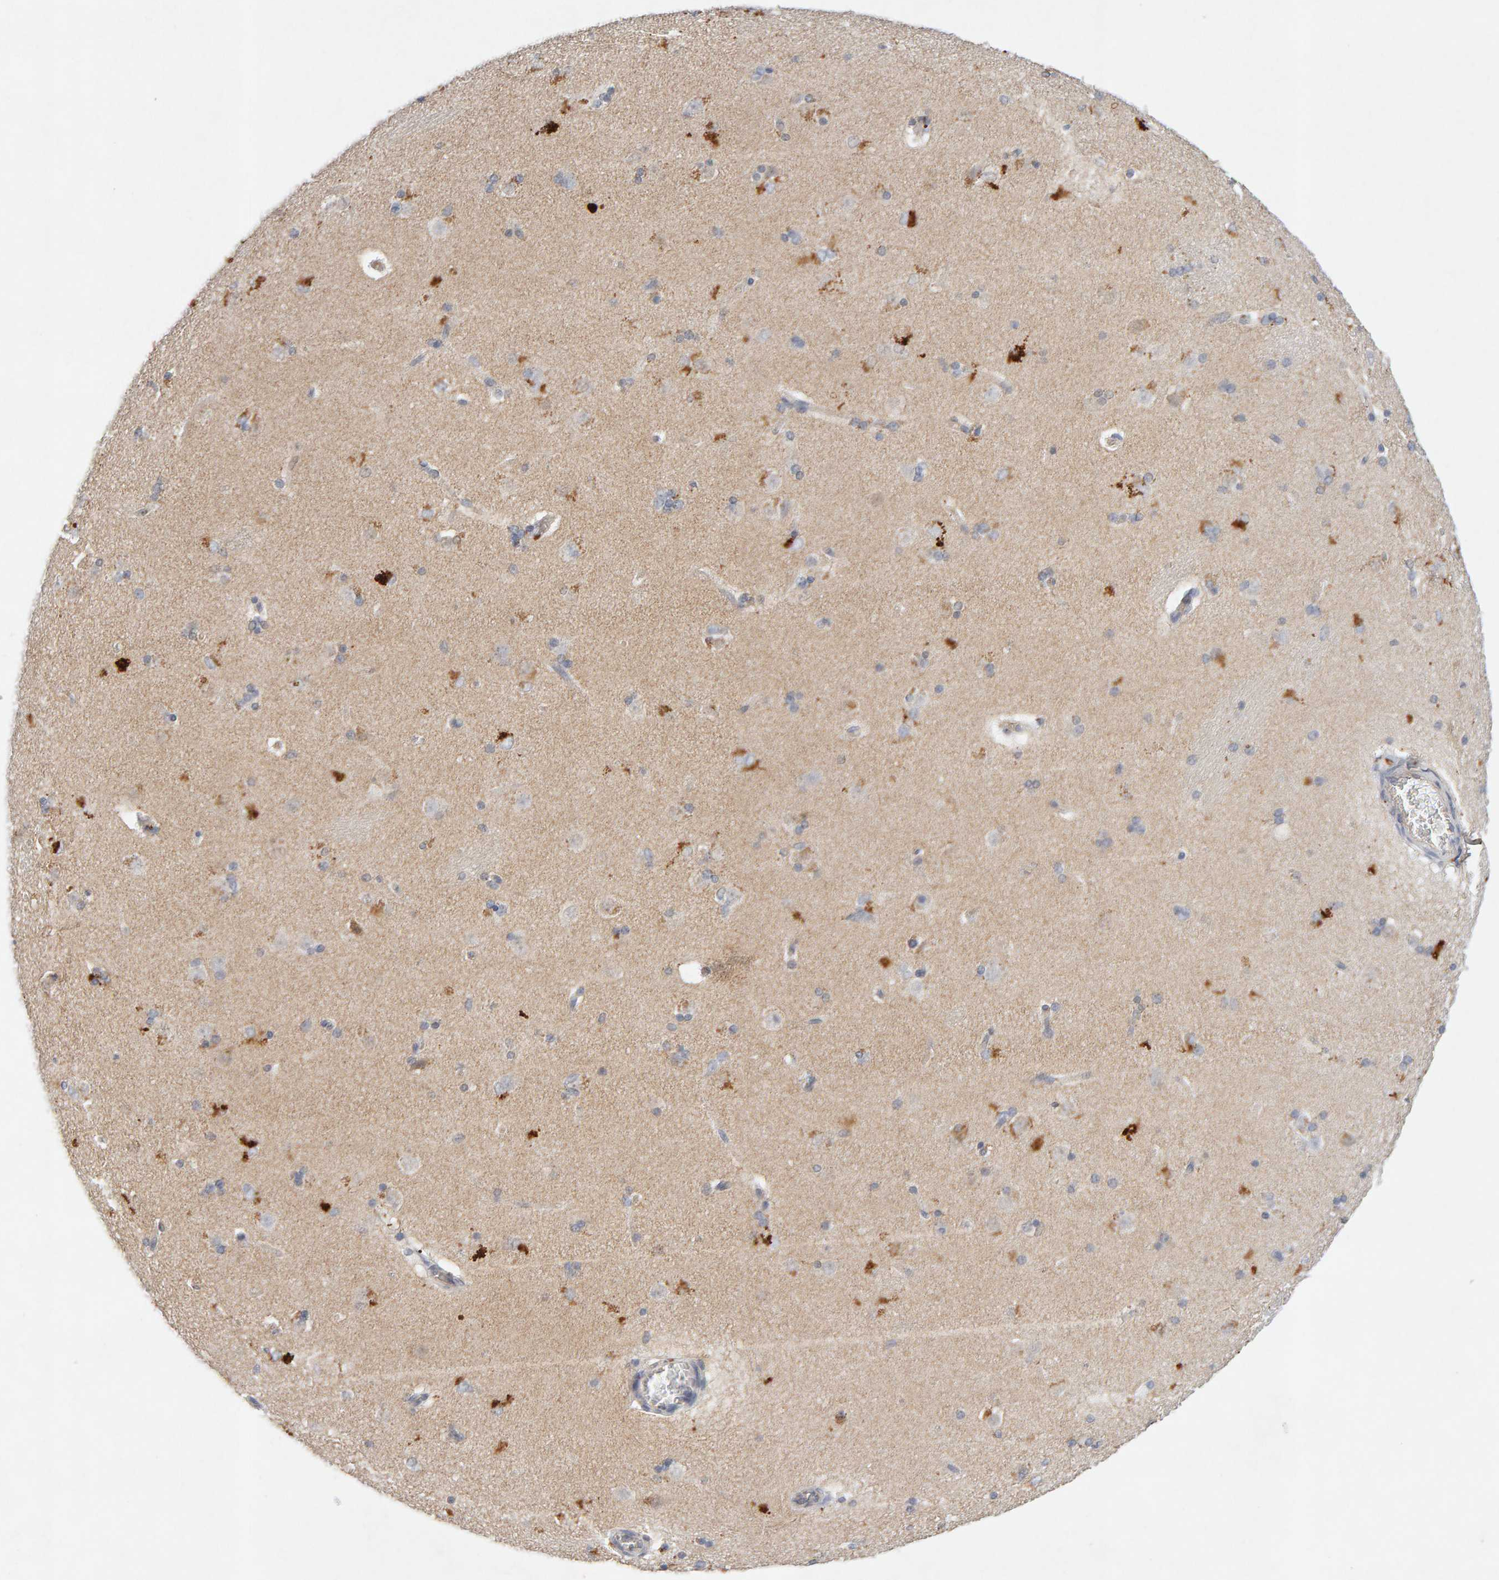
{"staining": {"intensity": "moderate", "quantity": "<25%", "location": "cytoplasmic/membranous"}, "tissue": "caudate", "cell_type": "Glial cells", "image_type": "normal", "snomed": [{"axis": "morphology", "description": "Normal tissue, NOS"}, {"axis": "topography", "description": "Lateral ventricle wall"}], "caption": "Benign caudate displays moderate cytoplasmic/membranous expression in about <25% of glial cells, visualized by immunohistochemistry. Nuclei are stained in blue.", "gene": "PTPRM", "patient": {"sex": "female", "age": 19}}